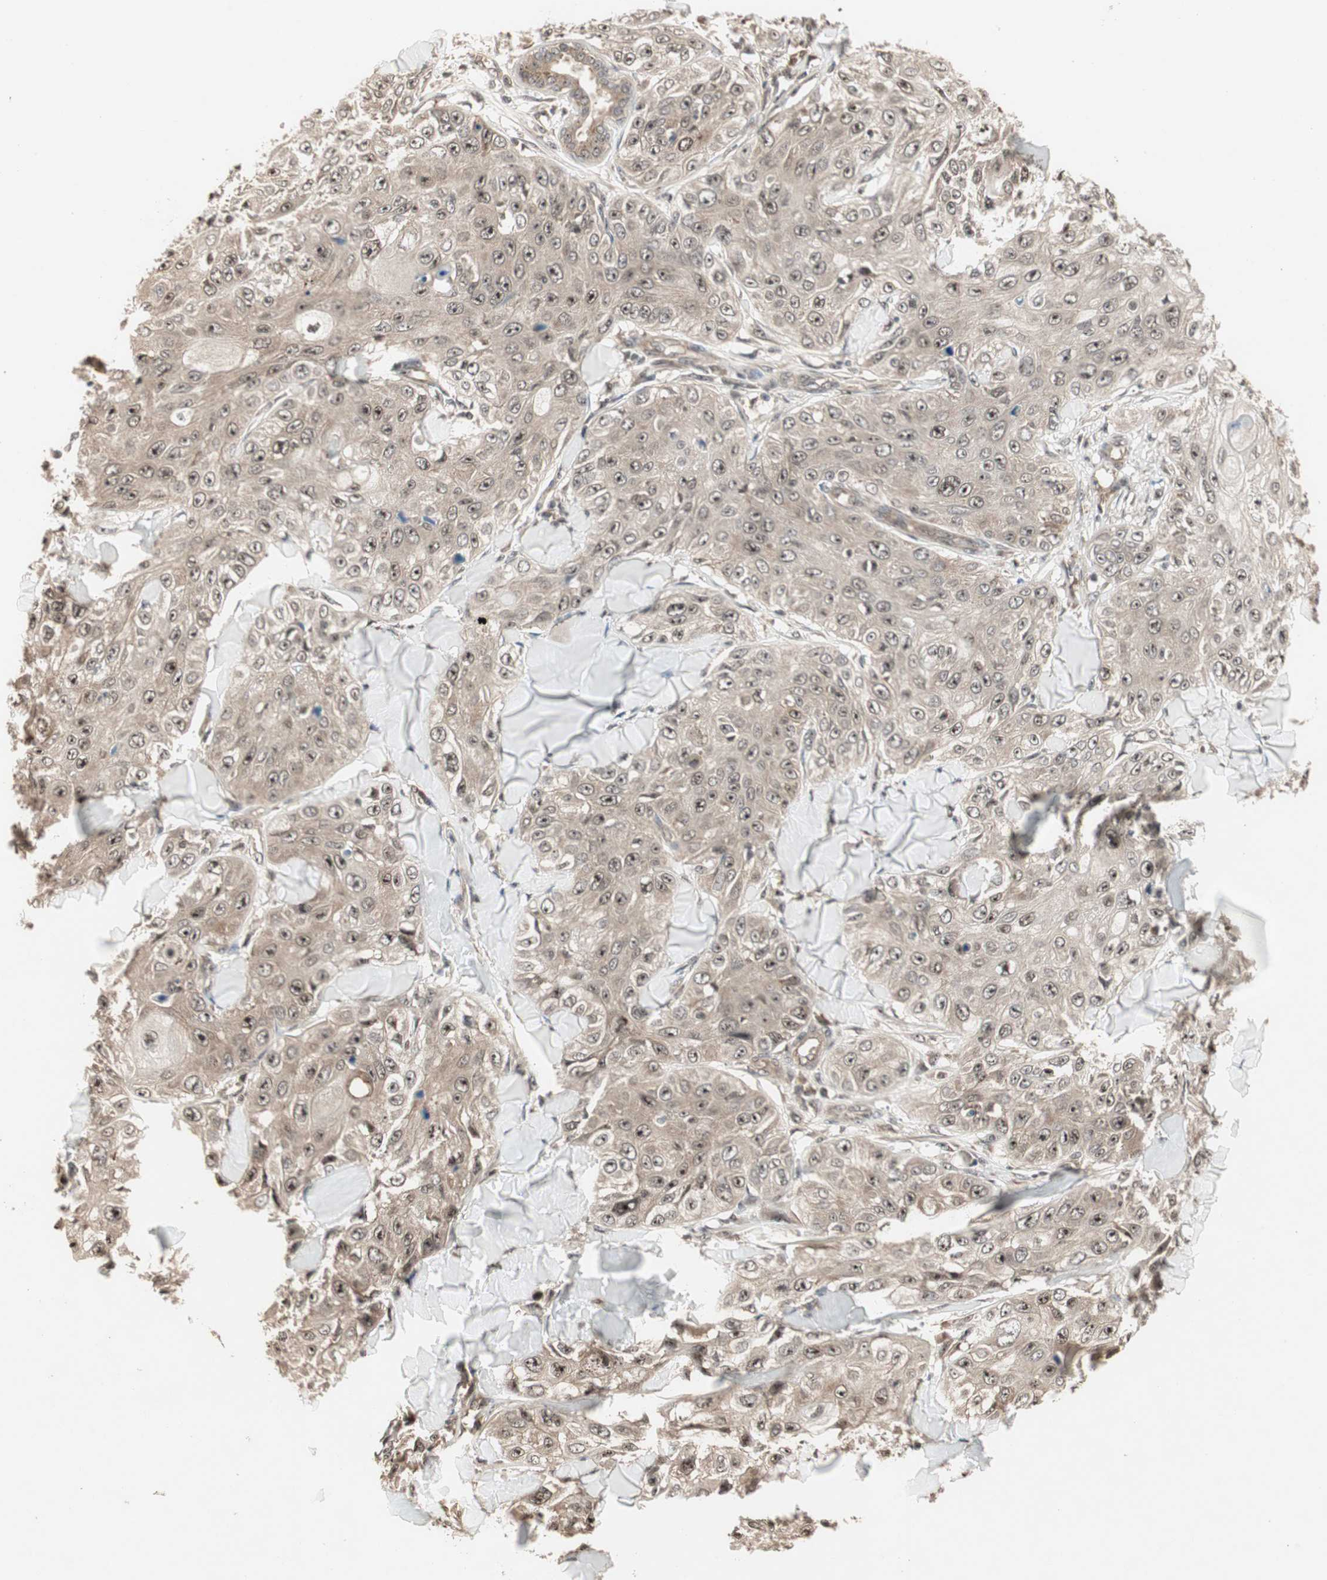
{"staining": {"intensity": "weak", "quantity": ">75%", "location": "cytoplasmic/membranous,nuclear"}, "tissue": "skin cancer", "cell_type": "Tumor cells", "image_type": "cancer", "snomed": [{"axis": "morphology", "description": "Squamous cell carcinoma, NOS"}, {"axis": "topography", "description": "Skin"}], "caption": "An IHC micrograph of neoplastic tissue is shown. Protein staining in brown labels weak cytoplasmic/membranous and nuclear positivity in skin cancer (squamous cell carcinoma) within tumor cells.", "gene": "CSNK2B", "patient": {"sex": "male", "age": 86}}